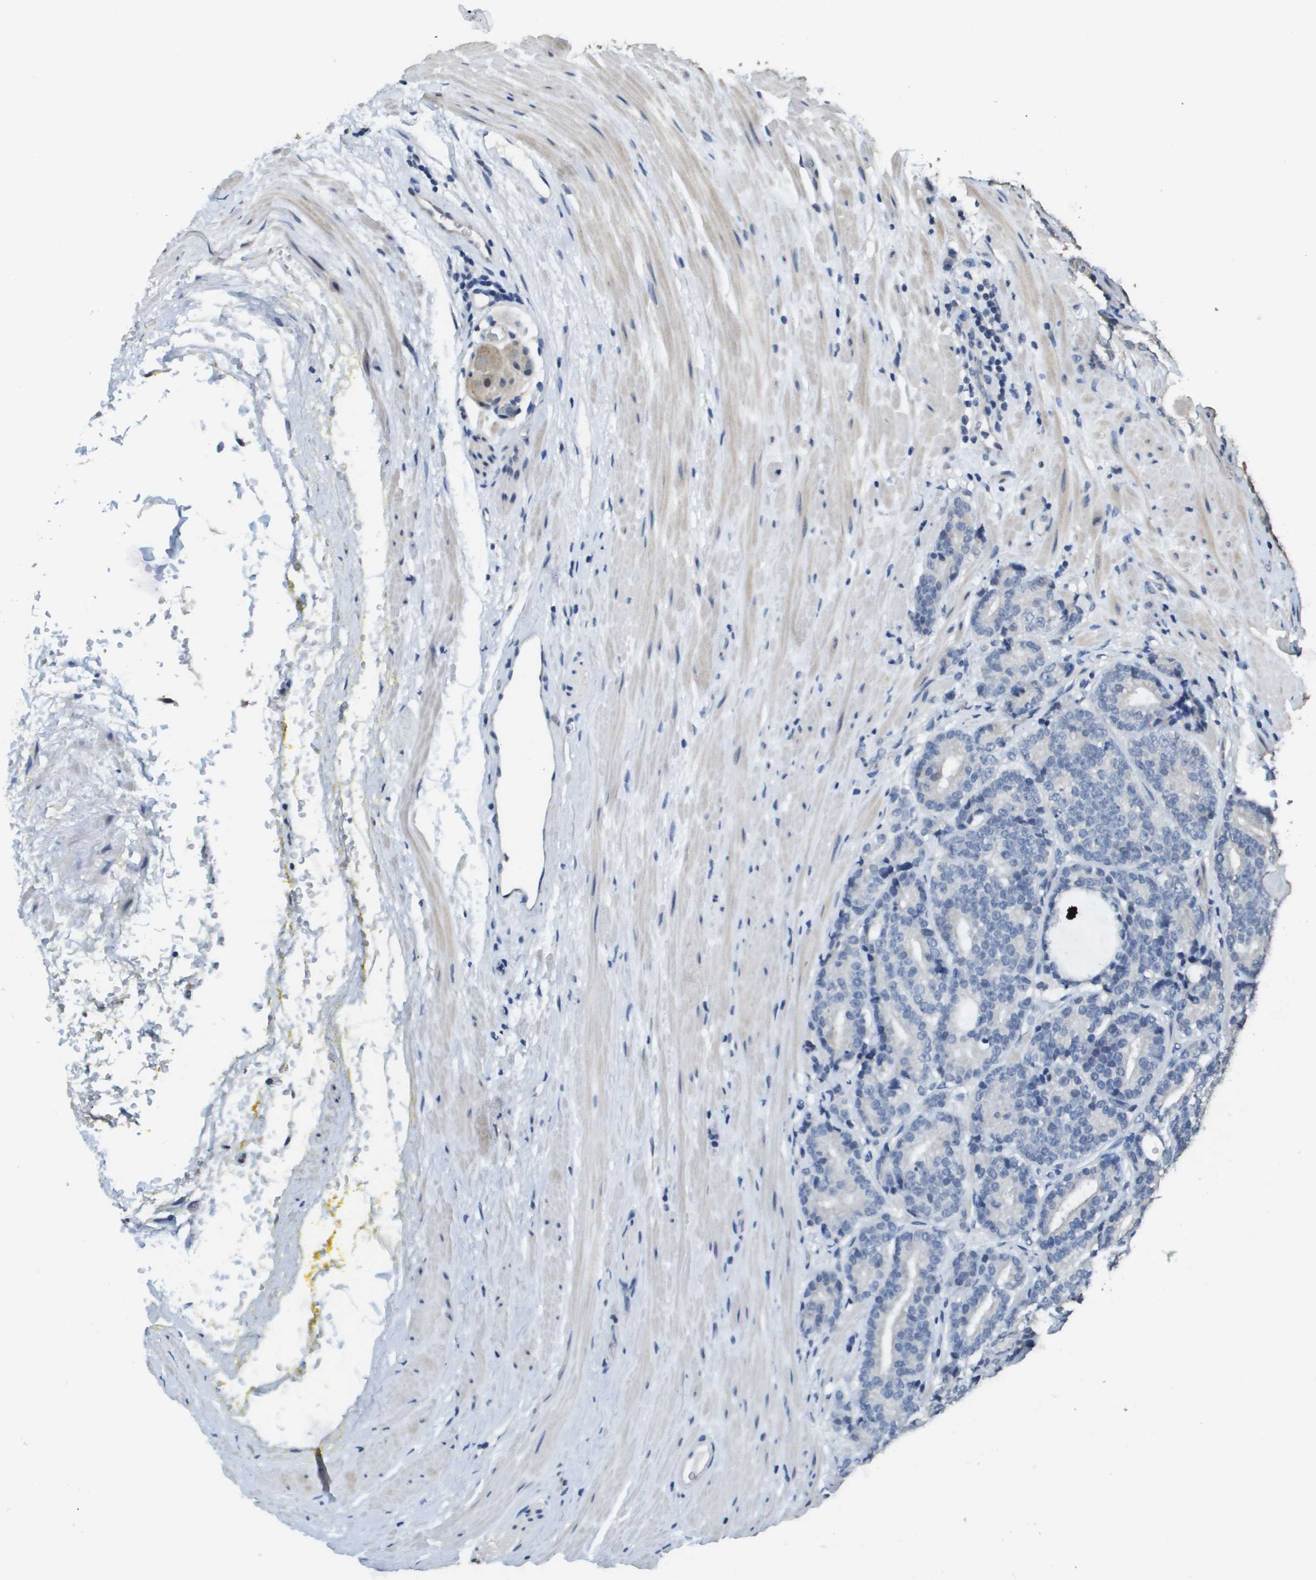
{"staining": {"intensity": "negative", "quantity": "none", "location": "none"}, "tissue": "prostate cancer", "cell_type": "Tumor cells", "image_type": "cancer", "snomed": [{"axis": "morphology", "description": "Adenocarcinoma, High grade"}, {"axis": "topography", "description": "Prostate"}], "caption": "There is no significant expression in tumor cells of prostate high-grade adenocarcinoma. (DAB immunohistochemistry (IHC) with hematoxylin counter stain).", "gene": "MT3", "patient": {"sex": "male", "age": 61}}